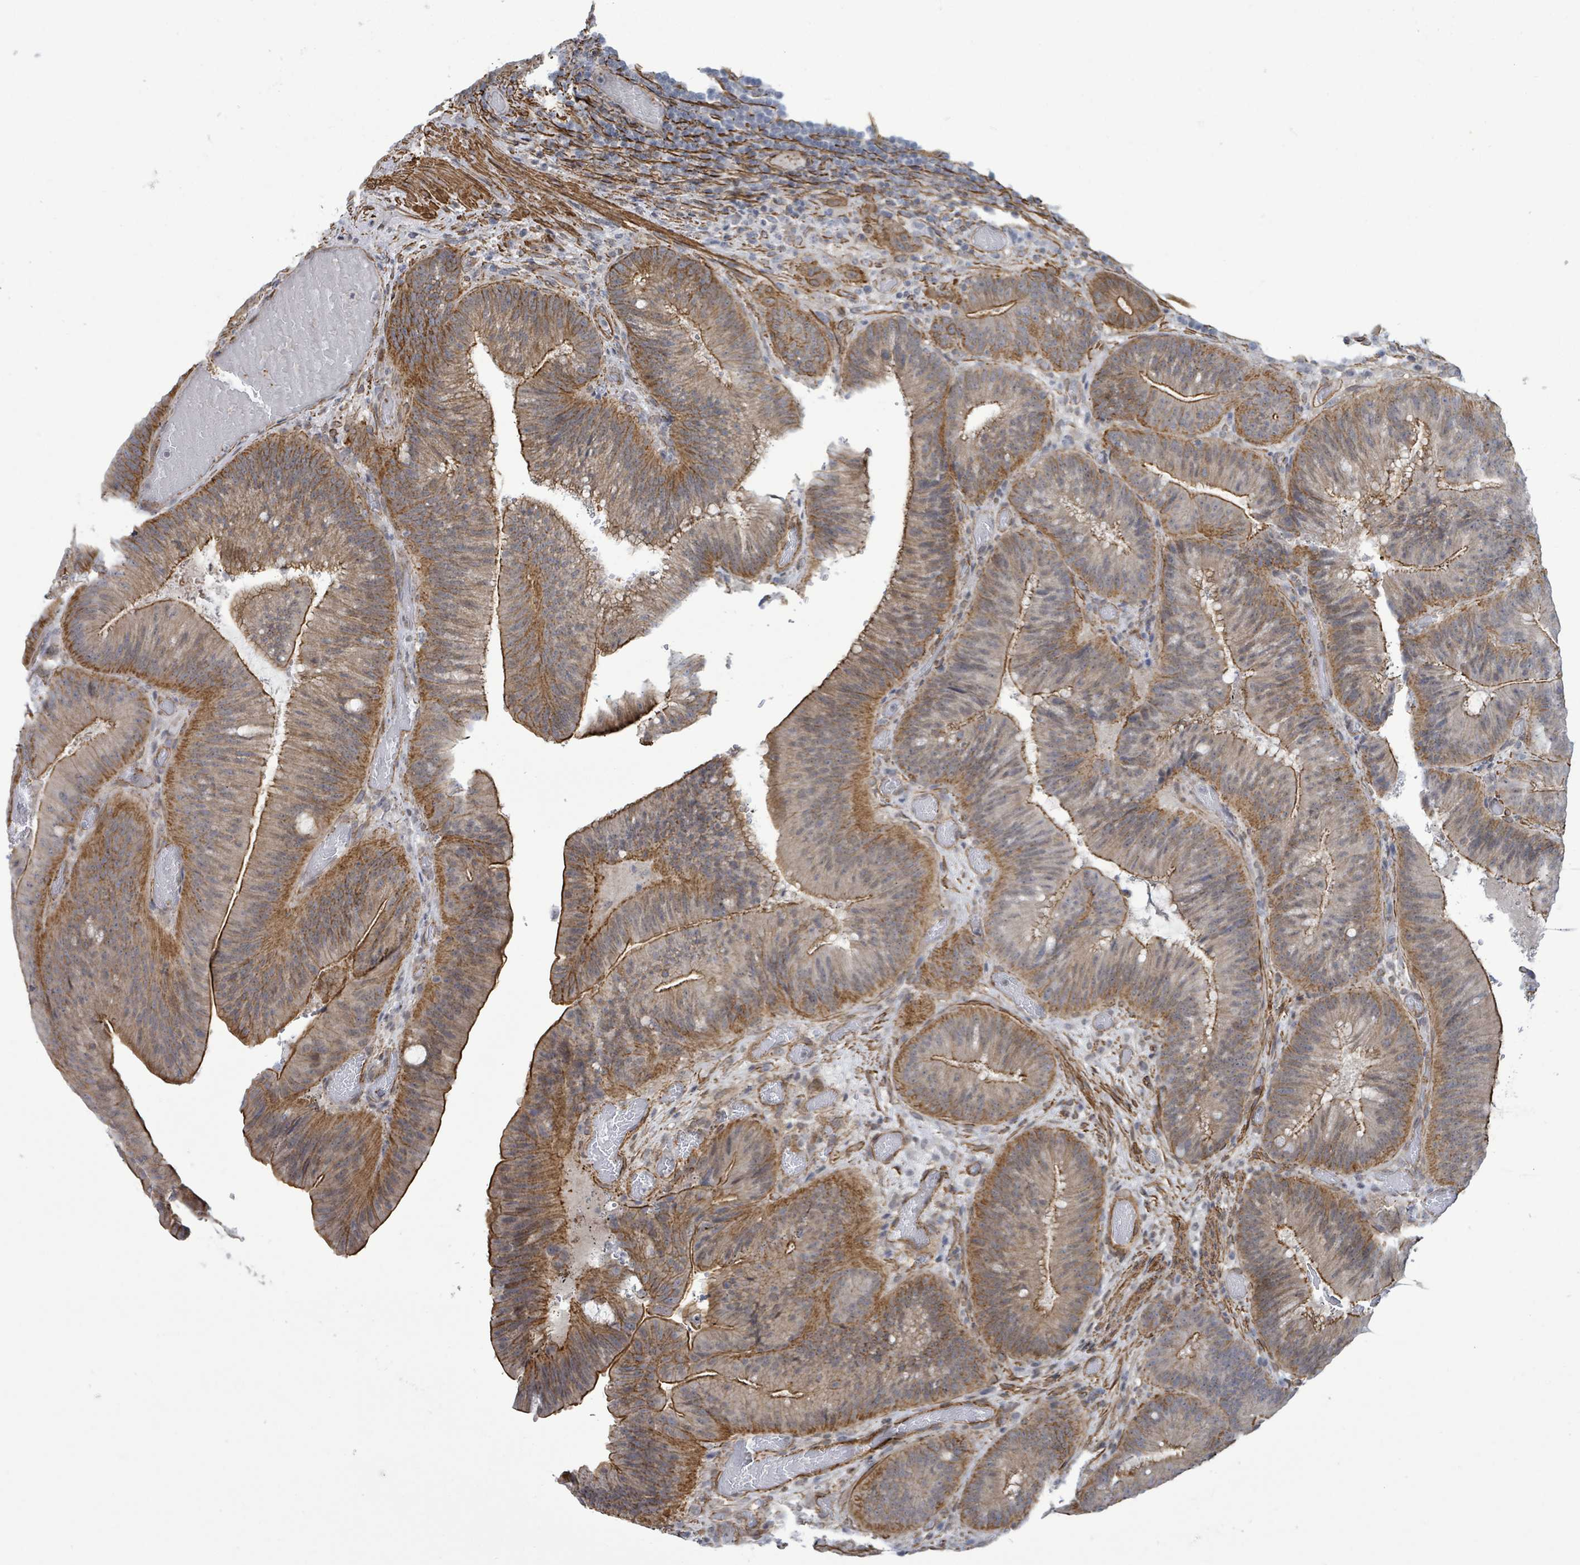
{"staining": {"intensity": "moderate", "quantity": ">75%", "location": "cytoplasmic/membranous"}, "tissue": "colorectal cancer", "cell_type": "Tumor cells", "image_type": "cancer", "snomed": [{"axis": "morphology", "description": "Adenocarcinoma, NOS"}, {"axis": "topography", "description": "Colon"}], "caption": "A high-resolution image shows IHC staining of adenocarcinoma (colorectal), which displays moderate cytoplasmic/membranous positivity in about >75% of tumor cells. The protein is stained brown, and the nuclei are stained in blue (DAB (3,3'-diaminobenzidine) IHC with brightfield microscopy, high magnification).", "gene": "DMRTC1B", "patient": {"sex": "female", "age": 43}}